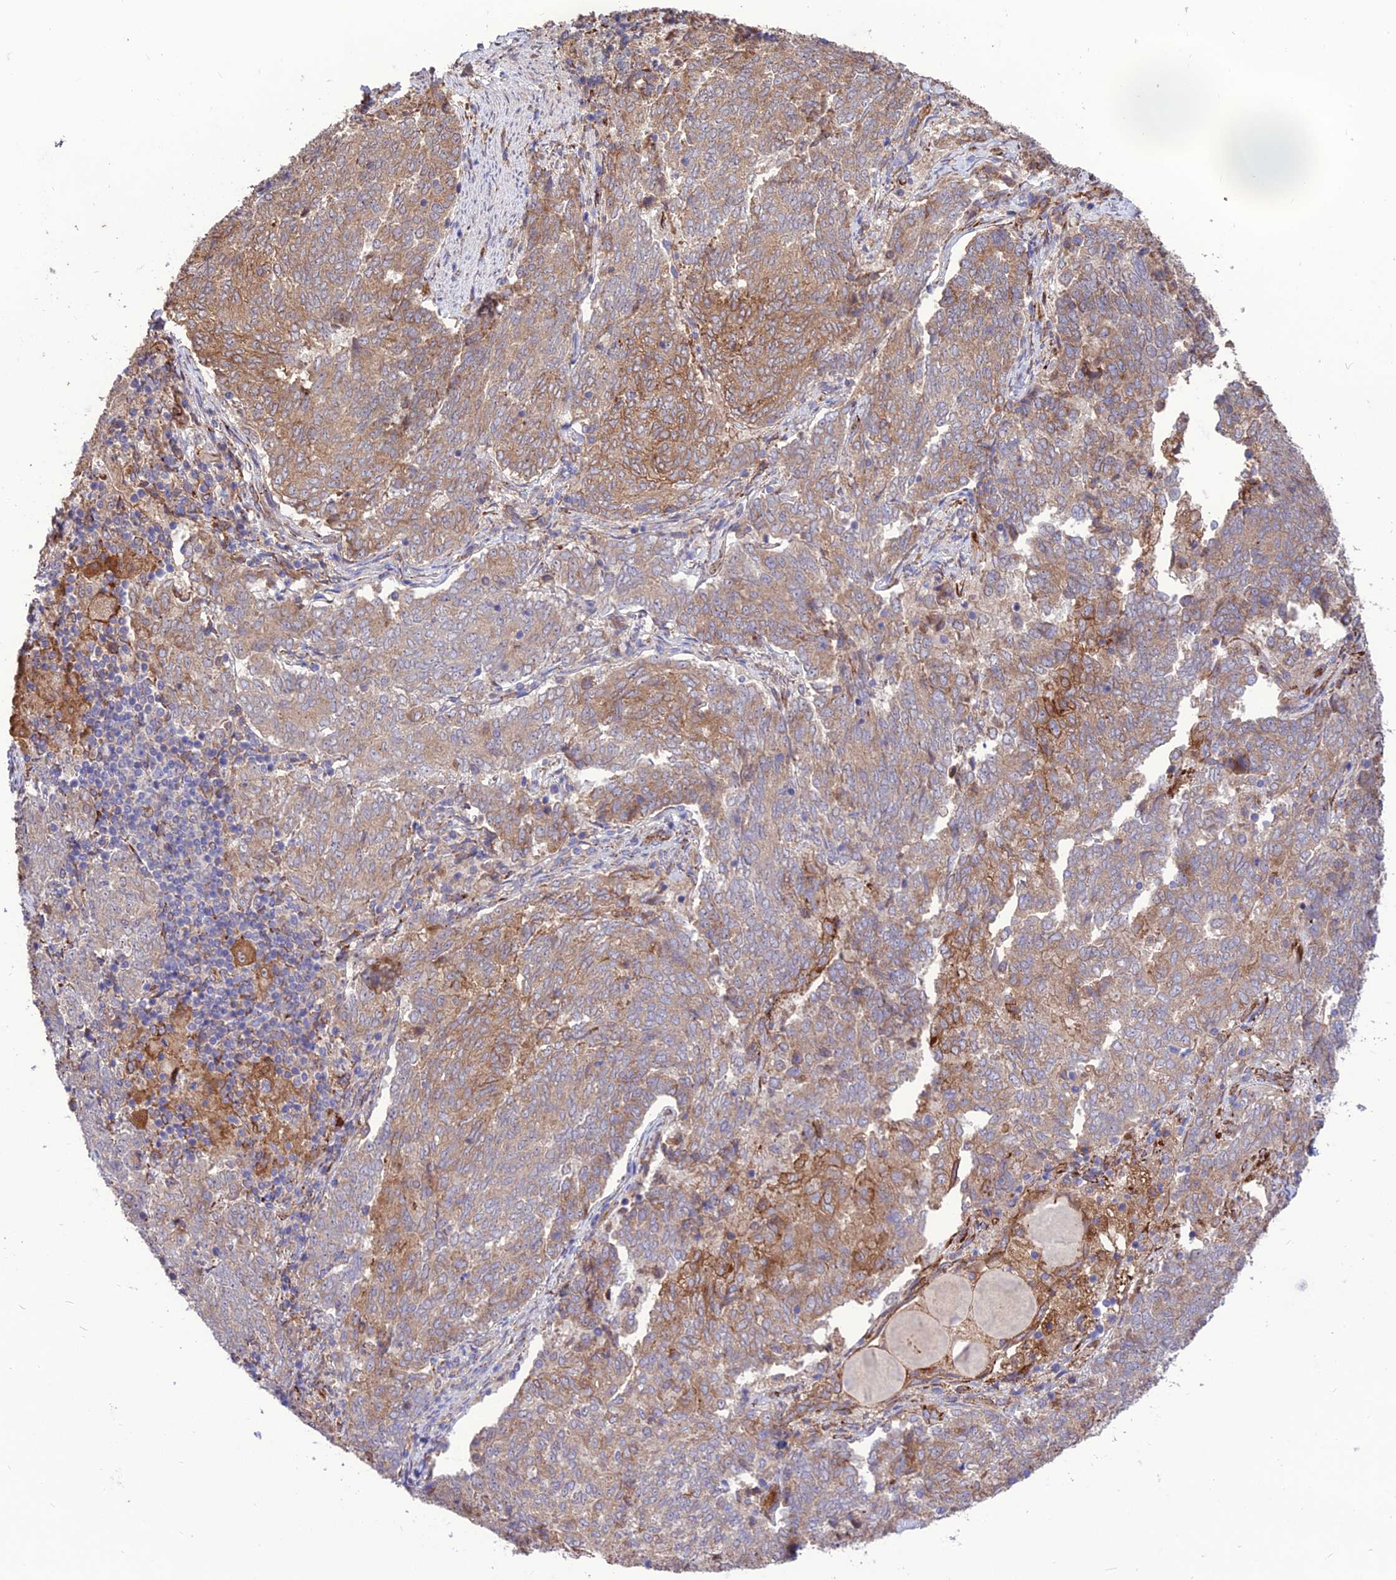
{"staining": {"intensity": "moderate", "quantity": "25%-75%", "location": "cytoplasmic/membranous"}, "tissue": "endometrial cancer", "cell_type": "Tumor cells", "image_type": "cancer", "snomed": [{"axis": "morphology", "description": "Adenocarcinoma, NOS"}, {"axis": "topography", "description": "Endometrium"}], "caption": "Endometrial adenocarcinoma tissue demonstrates moderate cytoplasmic/membranous staining in about 25%-75% of tumor cells", "gene": "CRTAP", "patient": {"sex": "female", "age": 80}}